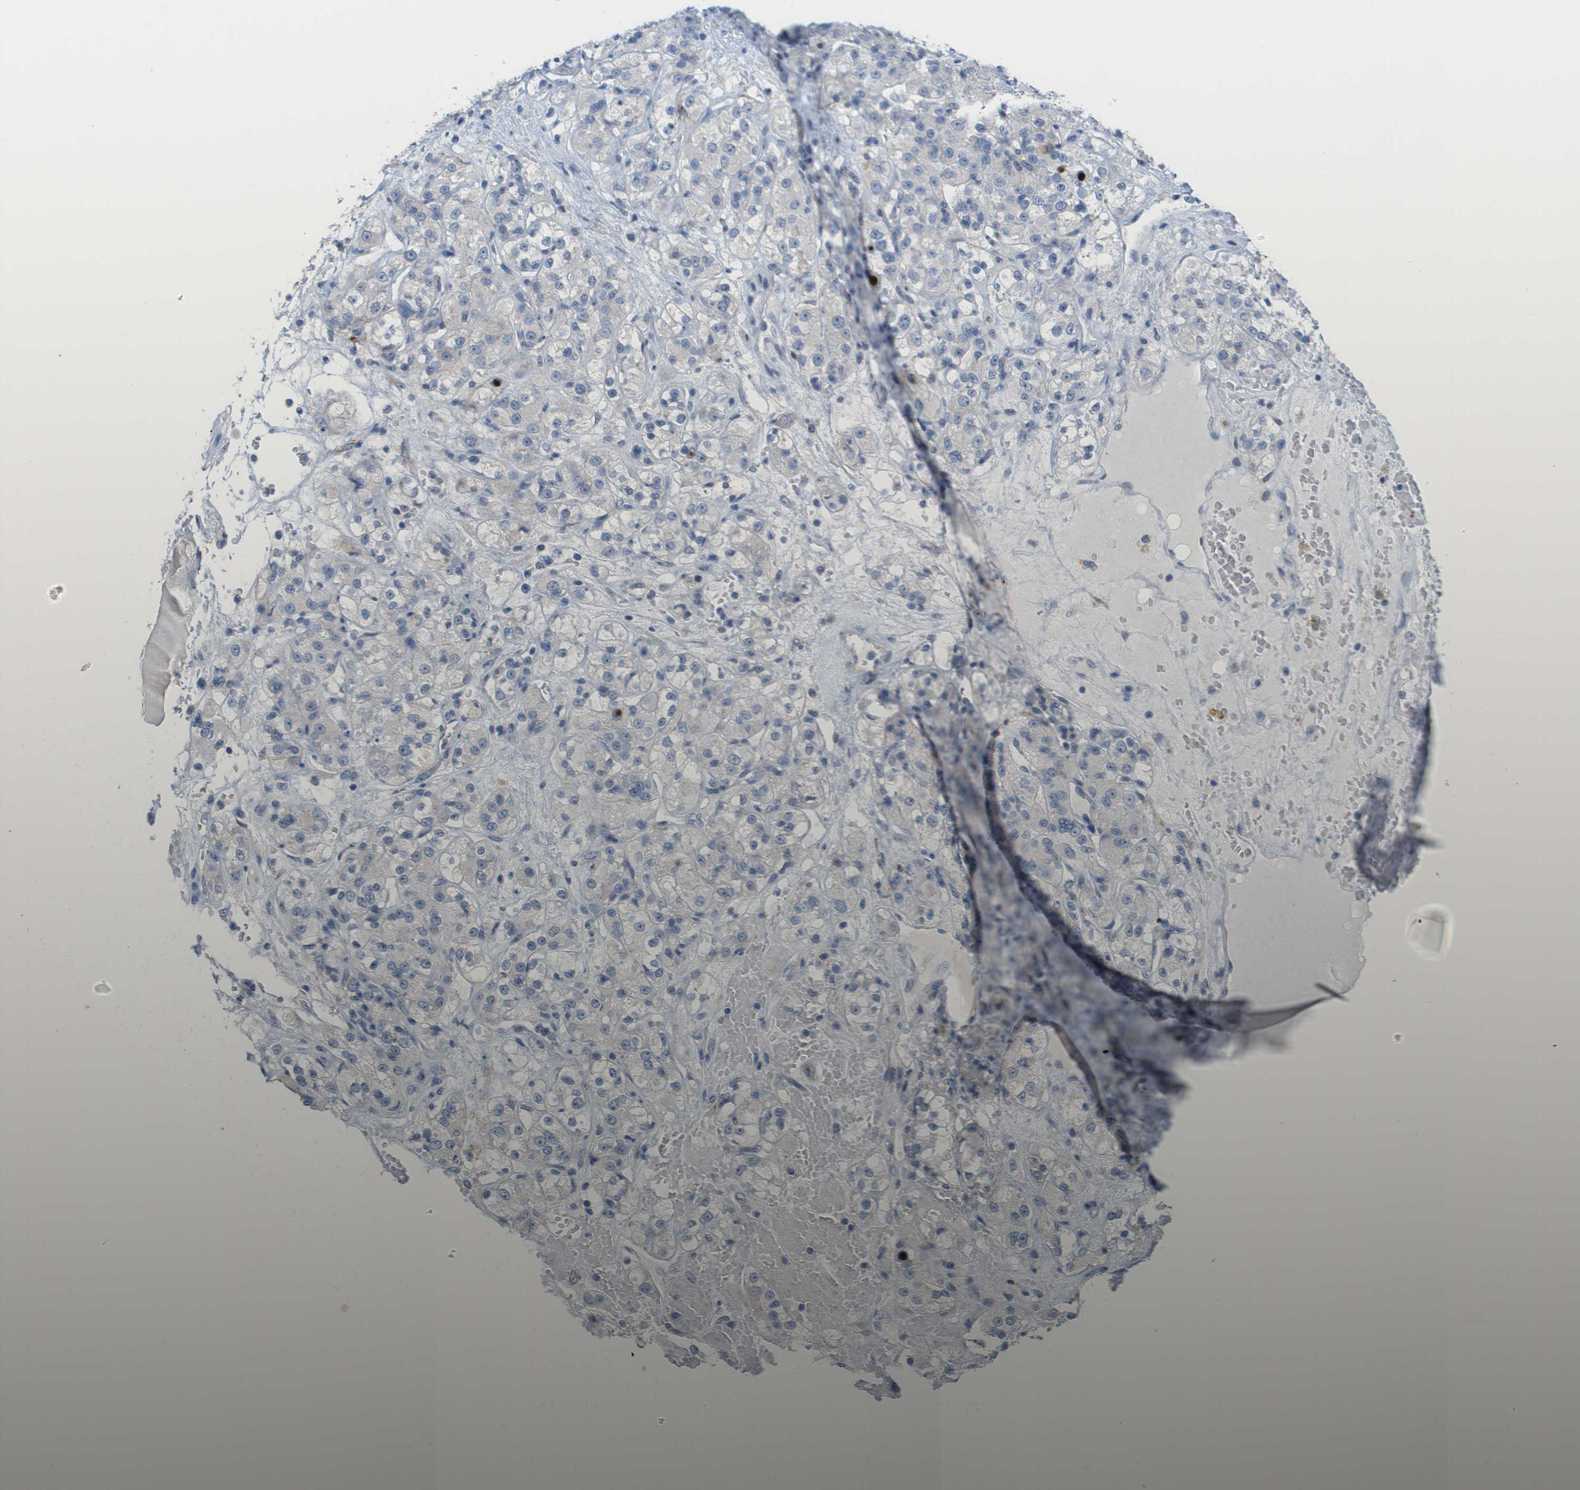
{"staining": {"intensity": "negative", "quantity": "none", "location": "none"}, "tissue": "renal cancer", "cell_type": "Tumor cells", "image_type": "cancer", "snomed": [{"axis": "morphology", "description": "Normal tissue, NOS"}, {"axis": "morphology", "description": "Adenocarcinoma, NOS"}, {"axis": "topography", "description": "Kidney"}], "caption": "Immunohistochemistry of human renal cancer (adenocarcinoma) reveals no staining in tumor cells.", "gene": "CD3G", "patient": {"sex": "male", "age": 61}}